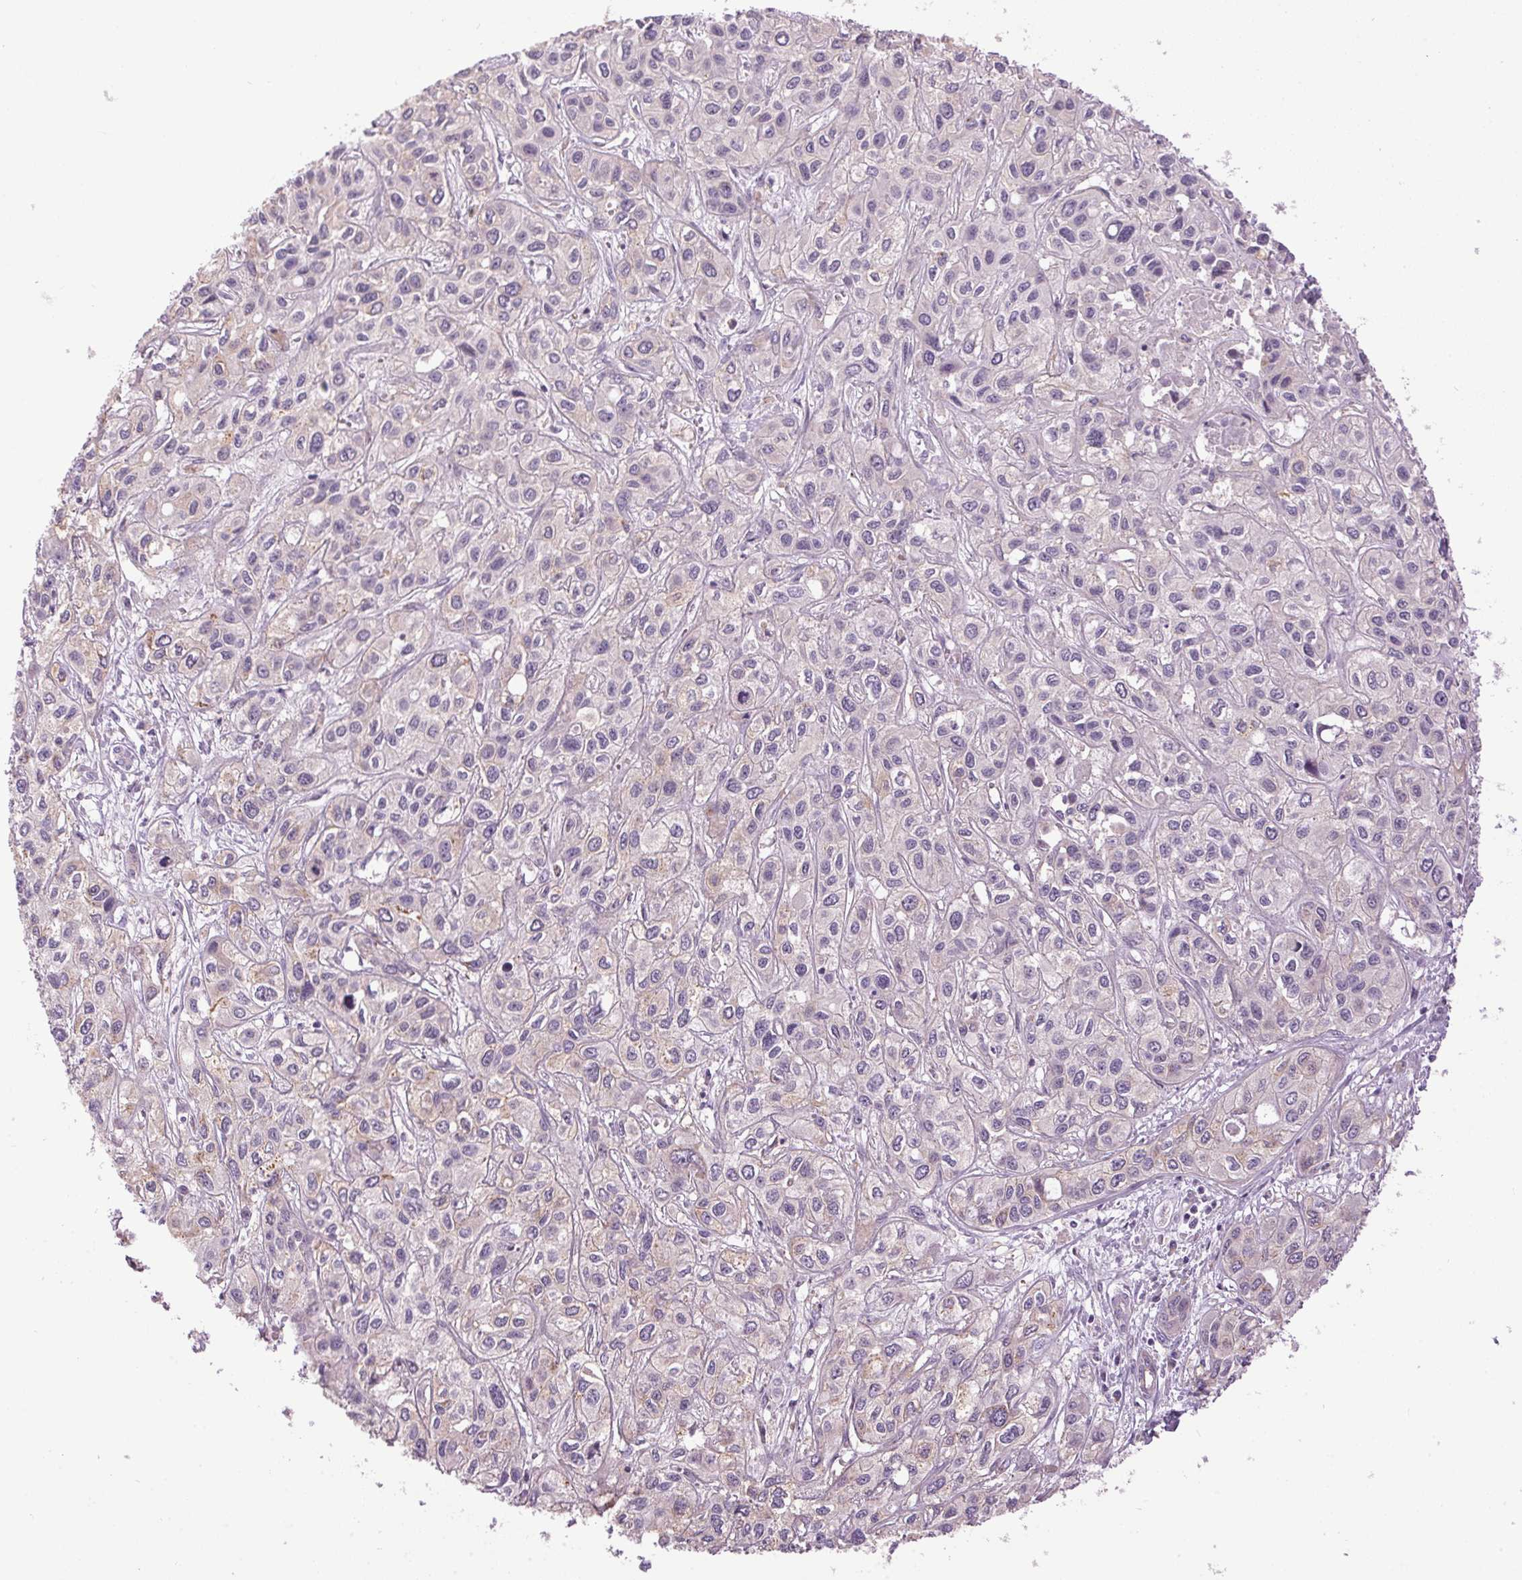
{"staining": {"intensity": "negative", "quantity": "none", "location": "none"}, "tissue": "liver cancer", "cell_type": "Tumor cells", "image_type": "cancer", "snomed": [{"axis": "morphology", "description": "Cholangiocarcinoma"}, {"axis": "topography", "description": "Liver"}], "caption": "Immunohistochemistry image of cholangiocarcinoma (liver) stained for a protein (brown), which demonstrates no staining in tumor cells. (DAB (3,3'-diaminobenzidine) IHC, high magnification).", "gene": "GOLPH3", "patient": {"sex": "female", "age": 66}}